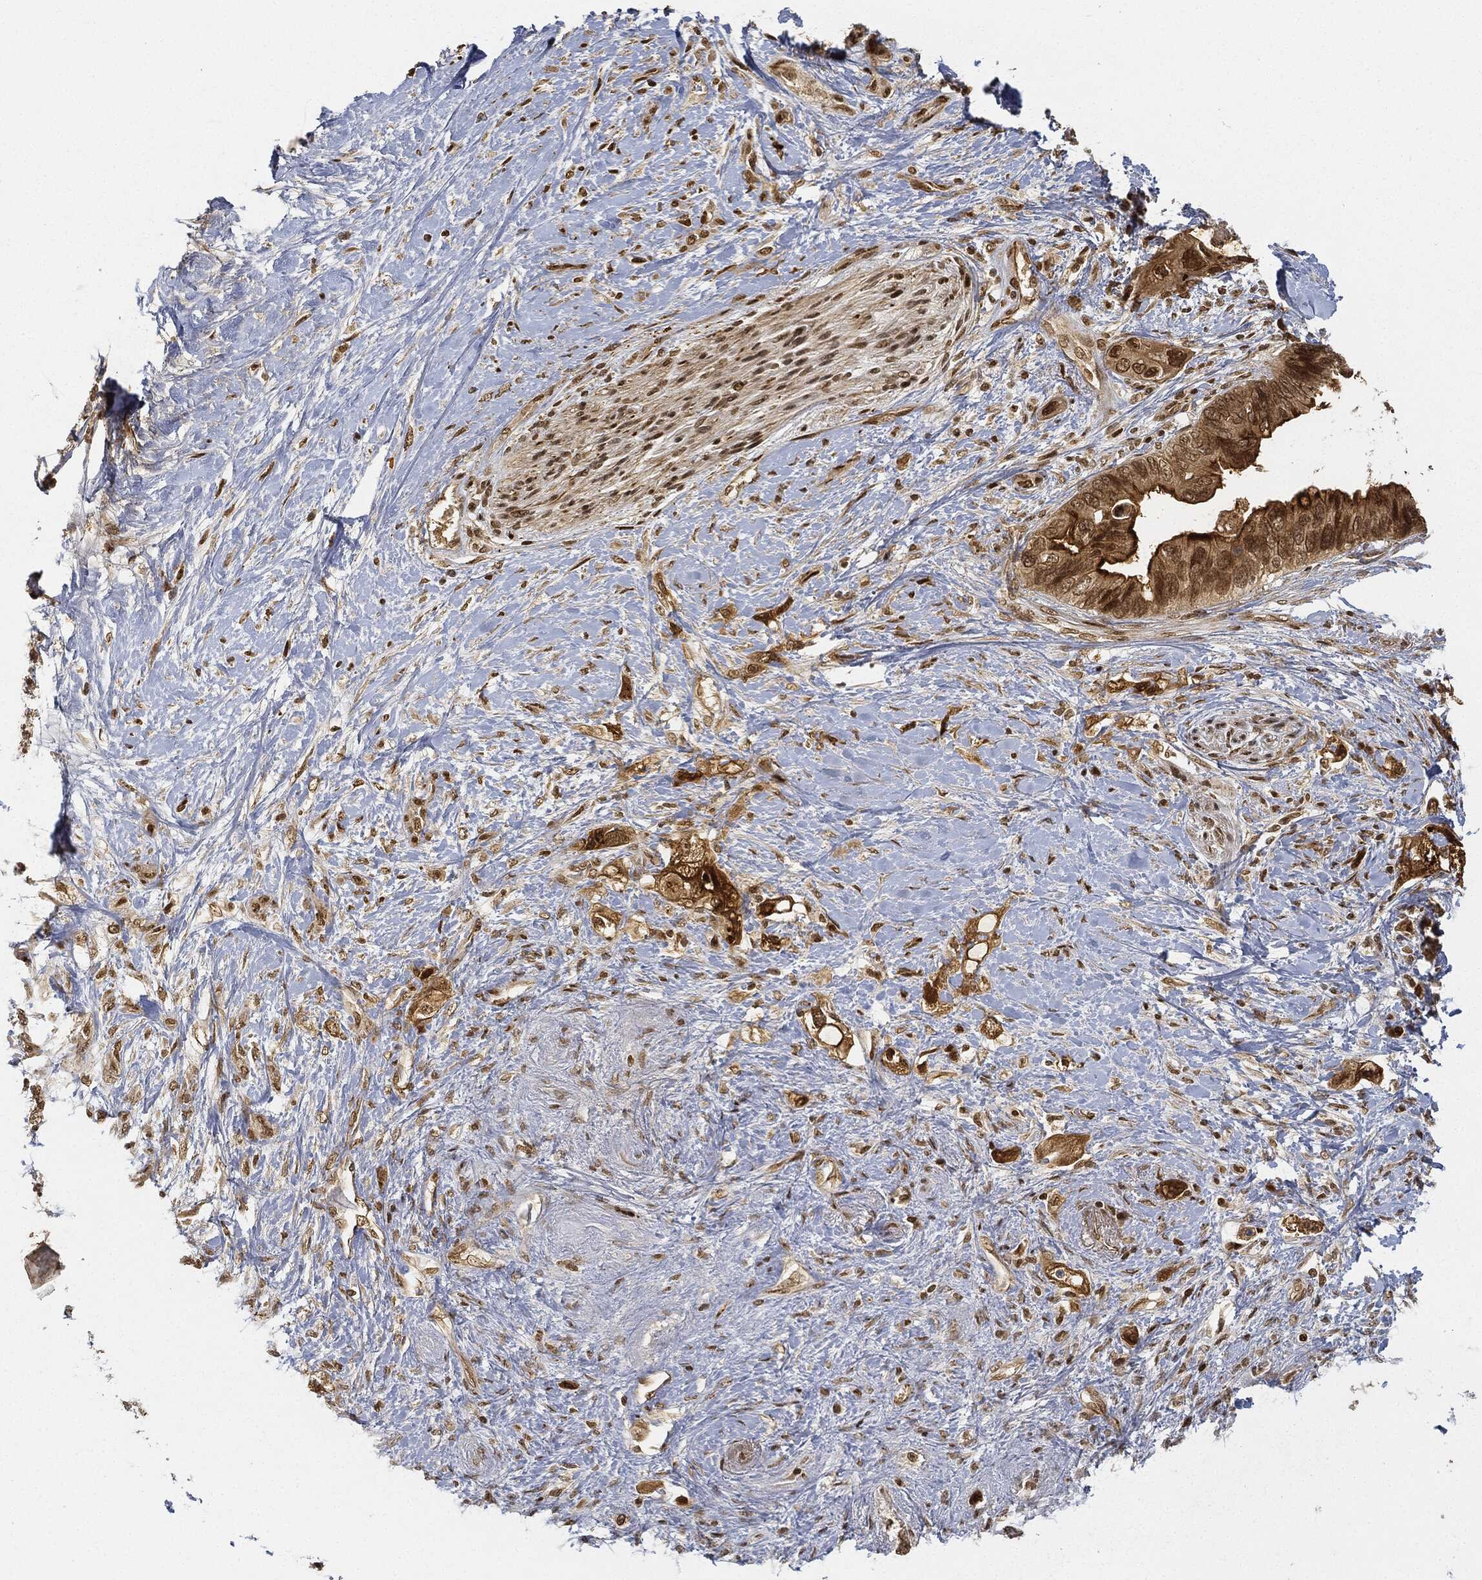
{"staining": {"intensity": "strong", "quantity": "25%-75%", "location": "cytoplasmic/membranous"}, "tissue": "pancreatic cancer", "cell_type": "Tumor cells", "image_type": "cancer", "snomed": [{"axis": "morphology", "description": "Adenocarcinoma, NOS"}, {"axis": "topography", "description": "Pancreas"}], "caption": "Immunohistochemistry photomicrograph of neoplastic tissue: adenocarcinoma (pancreatic) stained using IHC exhibits high levels of strong protein expression localized specifically in the cytoplasmic/membranous of tumor cells, appearing as a cytoplasmic/membranous brown color.", "gene": "CIB1", "patient": {"sex": "female", "age": 56}}